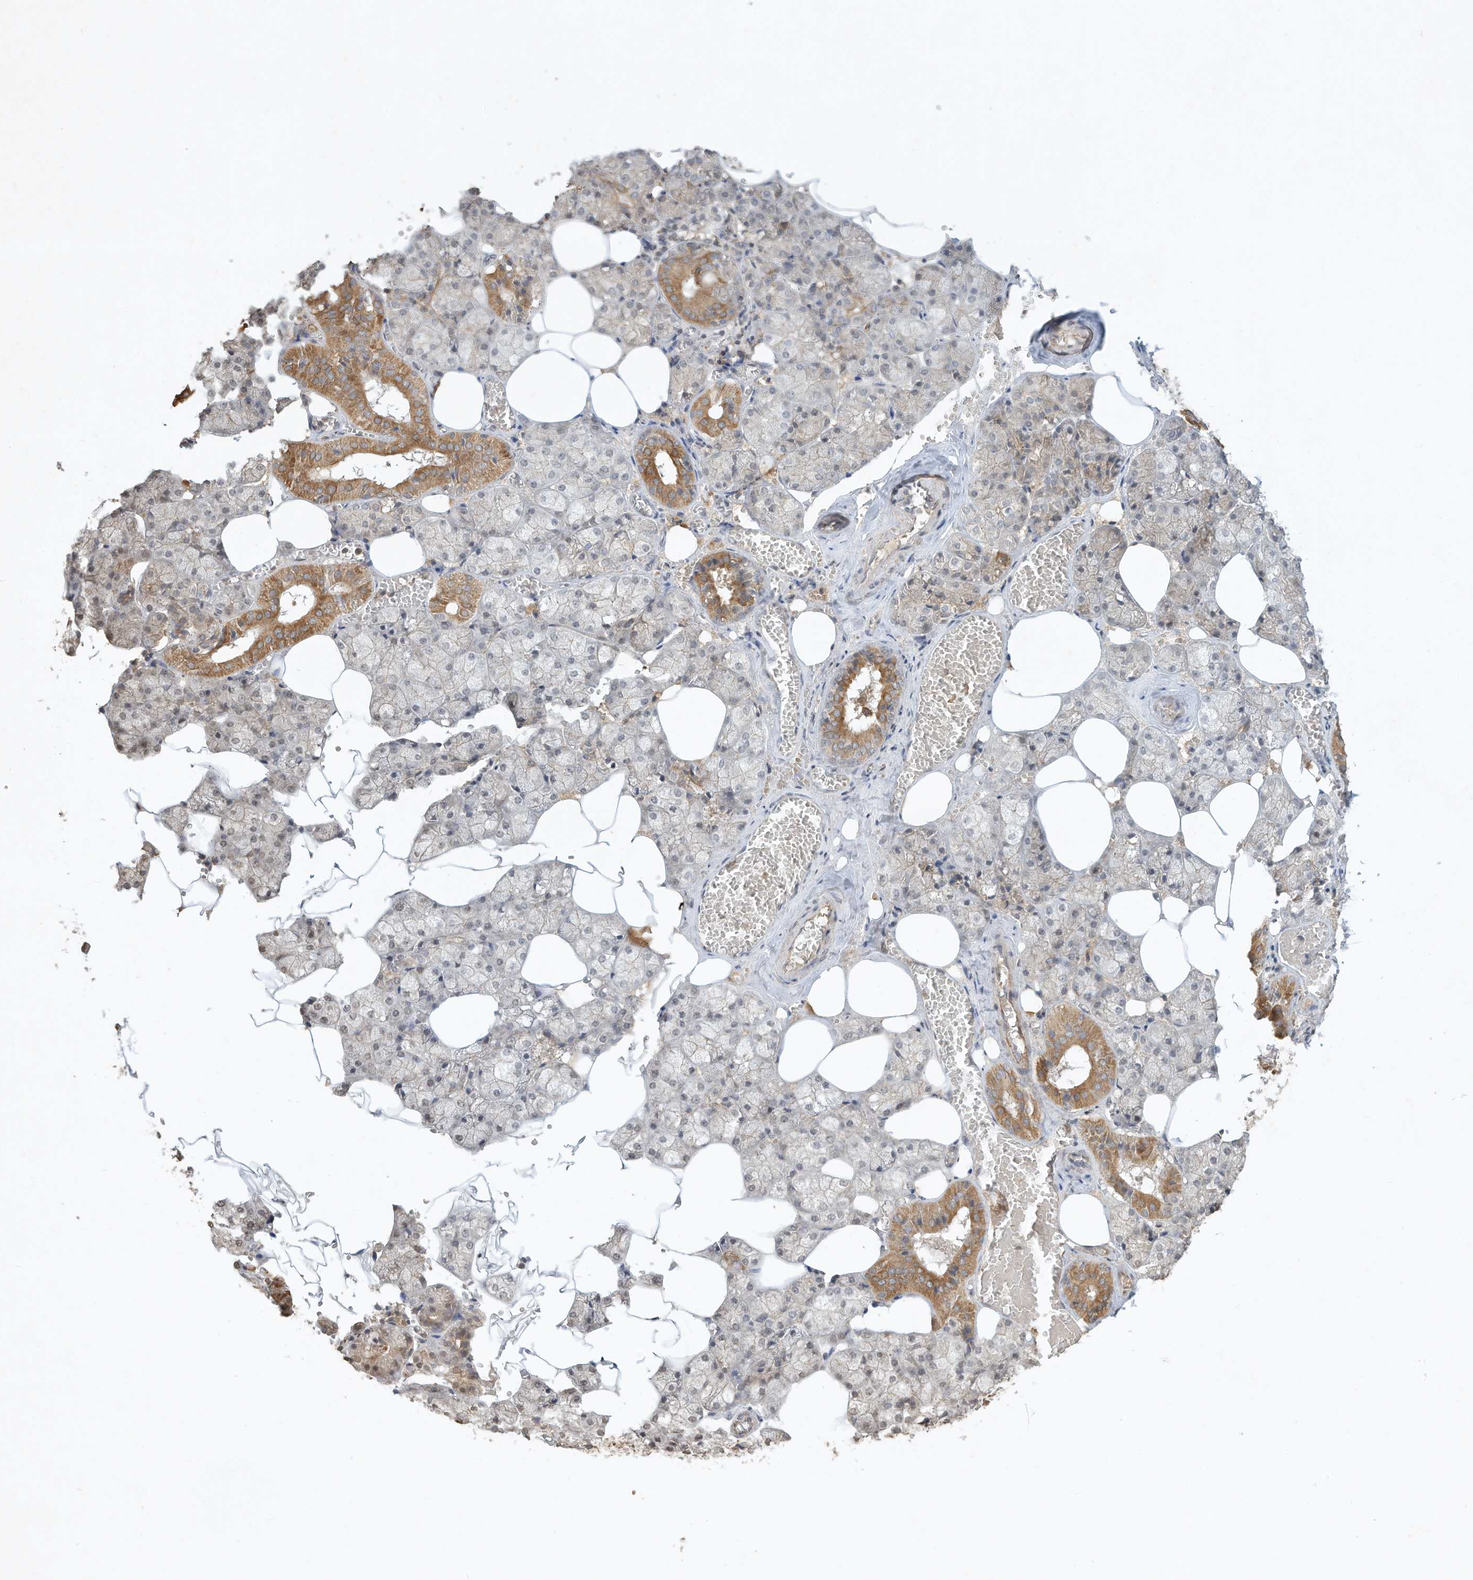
{"staining": {"intensity": "moderate", "quantity": "25%-75%", "location": "cytoplasmic/membranous"}, "tissue": "salivary gland", "cell_type": "Glandular cells", "image_type": "normal", "snomed": [{"axis": "morphology", "description": "Normal tissue, NOS"}, {"axis": "topography", "description": "Salivary gland"}], "caption": "High-magnification brightfield microscopy of benign salivary gland stained with DAB (brown) and counterstained with hematoxylin (blue). glandular cells exhibit moderate cytoplasmic/membranous staining is seen in about25%-75% of cells.", "gene": "BTRC", "patient": {"sex": "male", "age": 62}}